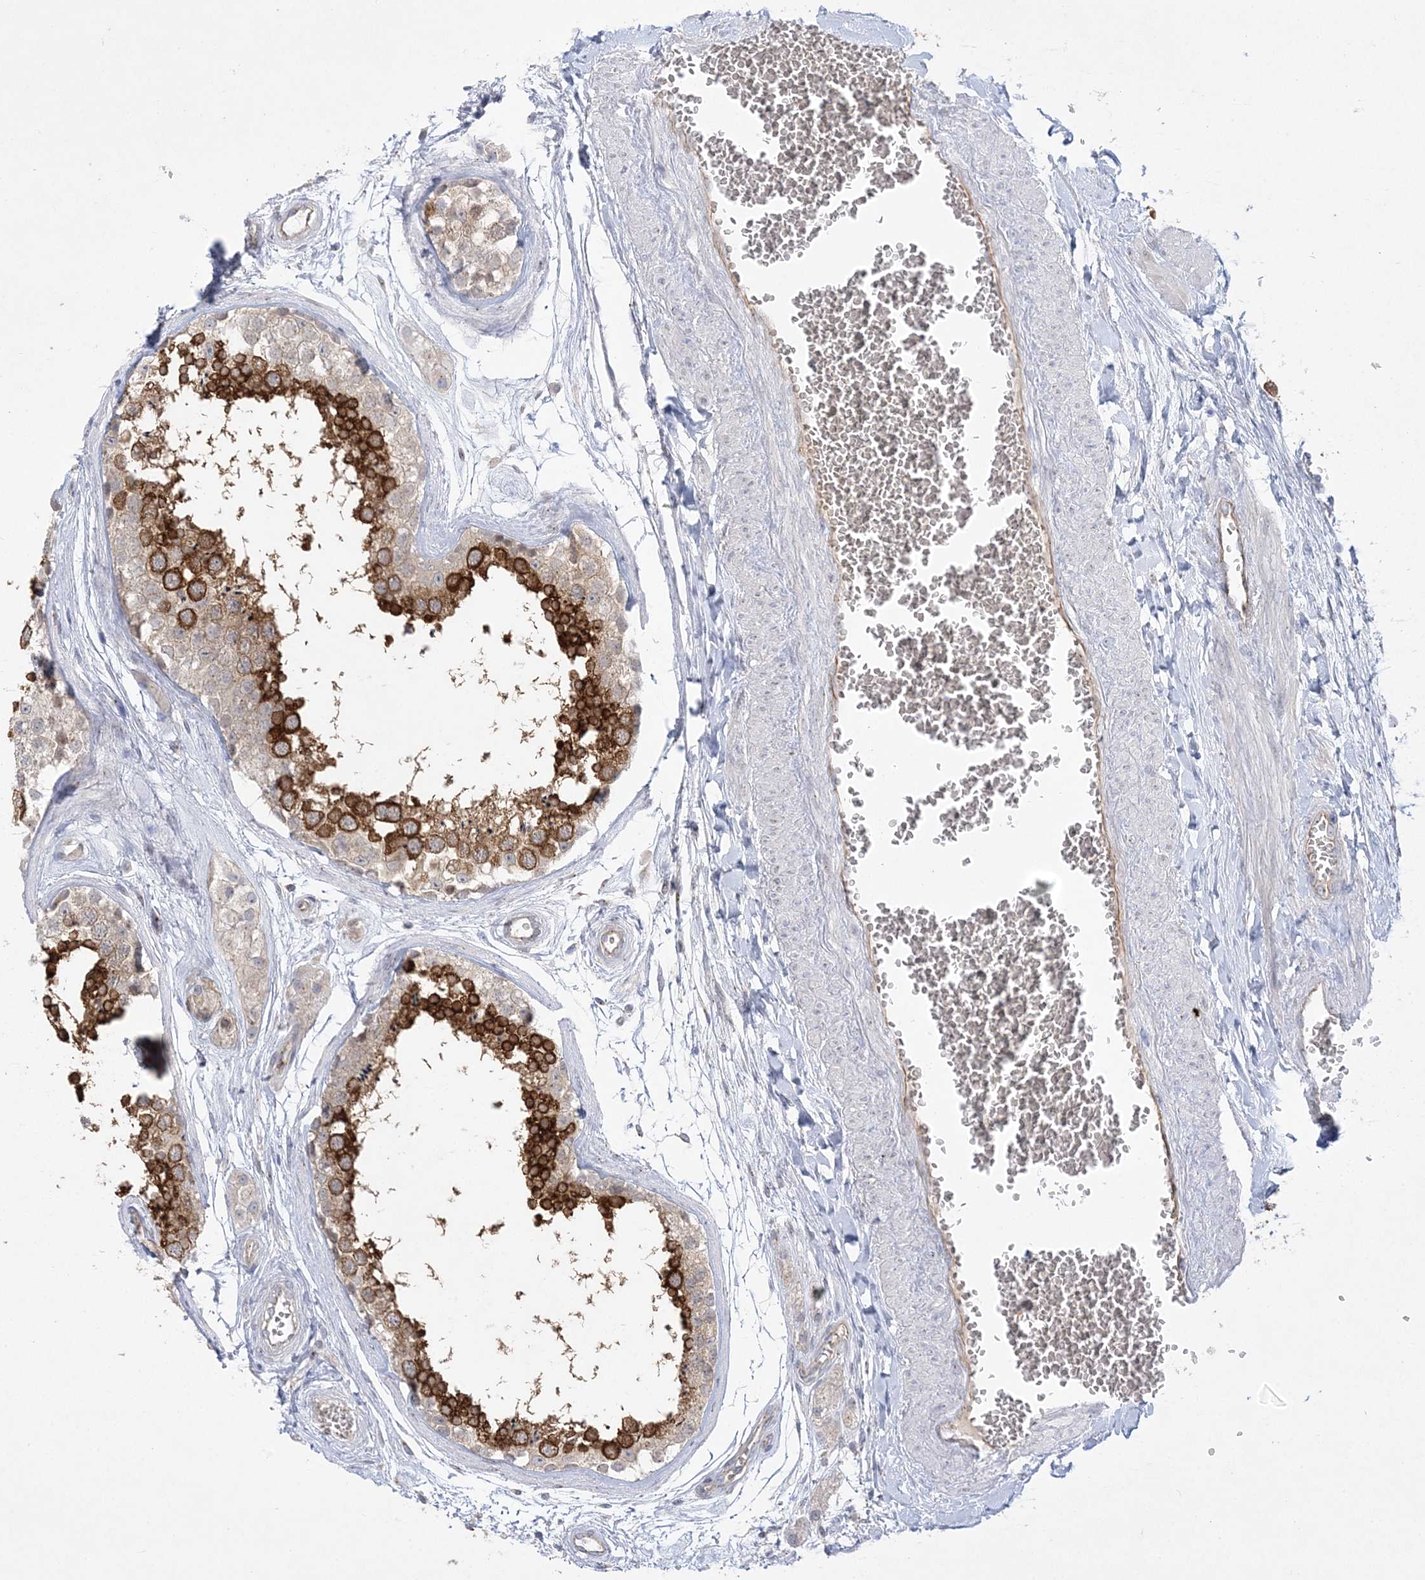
{"staining": {"intensity": "strong", "quantity": "25%-75%", "location": "cytoplasmic/membranous"}, "tissue": "testis", "cell_type": "Cells in seminiferous ducts", "image_type": "normal", "snomed": [{"axis": "morphology", "description": "Normal tissue, NOS"}, {"axis": "topography", "description": "Testis"}], "caption": "This histopathology image displays immunohistochemistry staining of normal testis, with high strong cytoplasmic/membranous staining in about 25%-75% of cells in seminiferous ducts.", "gene": "ADAMTS12", "patient": {"sex": "male", "age": 56}}